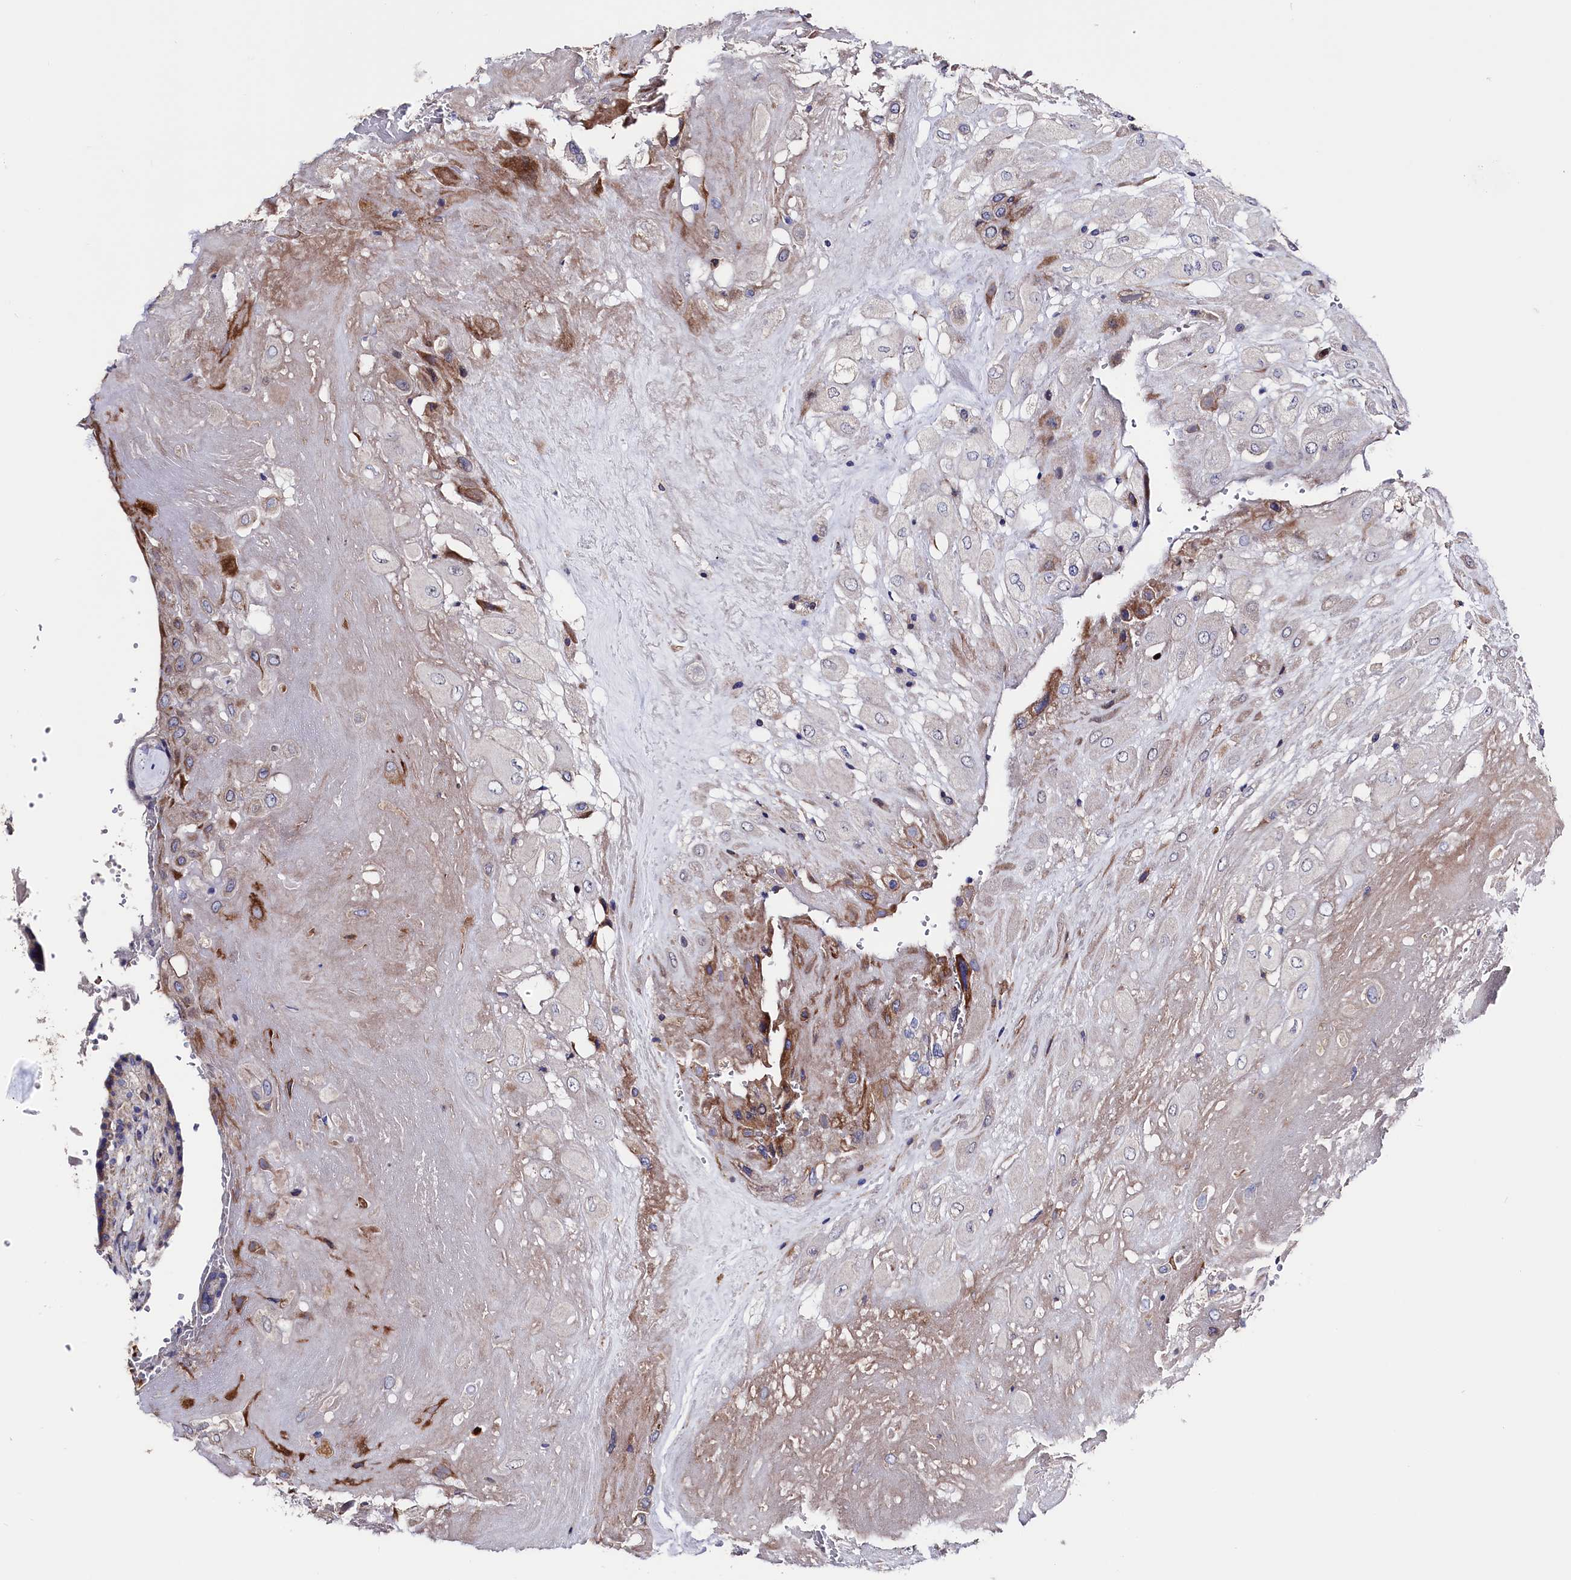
{"staining": {"intensity": "negative", "quantity": "none", "location": "none"}, "tissue": "placenta", "cell_type": "Decidual cells", "image_type": "normal", "snomed": [{"axis": "morphology", "description": "Normal tissue, NOS"}, {"axis": "topography", "description": "Placenta"}], "caption": "High magnification brightfield microscopy of benign placenta stained with DAB (3,3'-diaminobenzidine) (brown) and counterstained with hematoxylin (blue): decidual cells show no significant positivity. The staining was performed using DAB (3,3'-diaminobenzidine) to visualize the protein expression in brown, while the nuclei were stained in blue with hematoxylin (Magnification: 20x).", "gene": "WNT8A", "patient": {"sex": "female", "age": 37}}